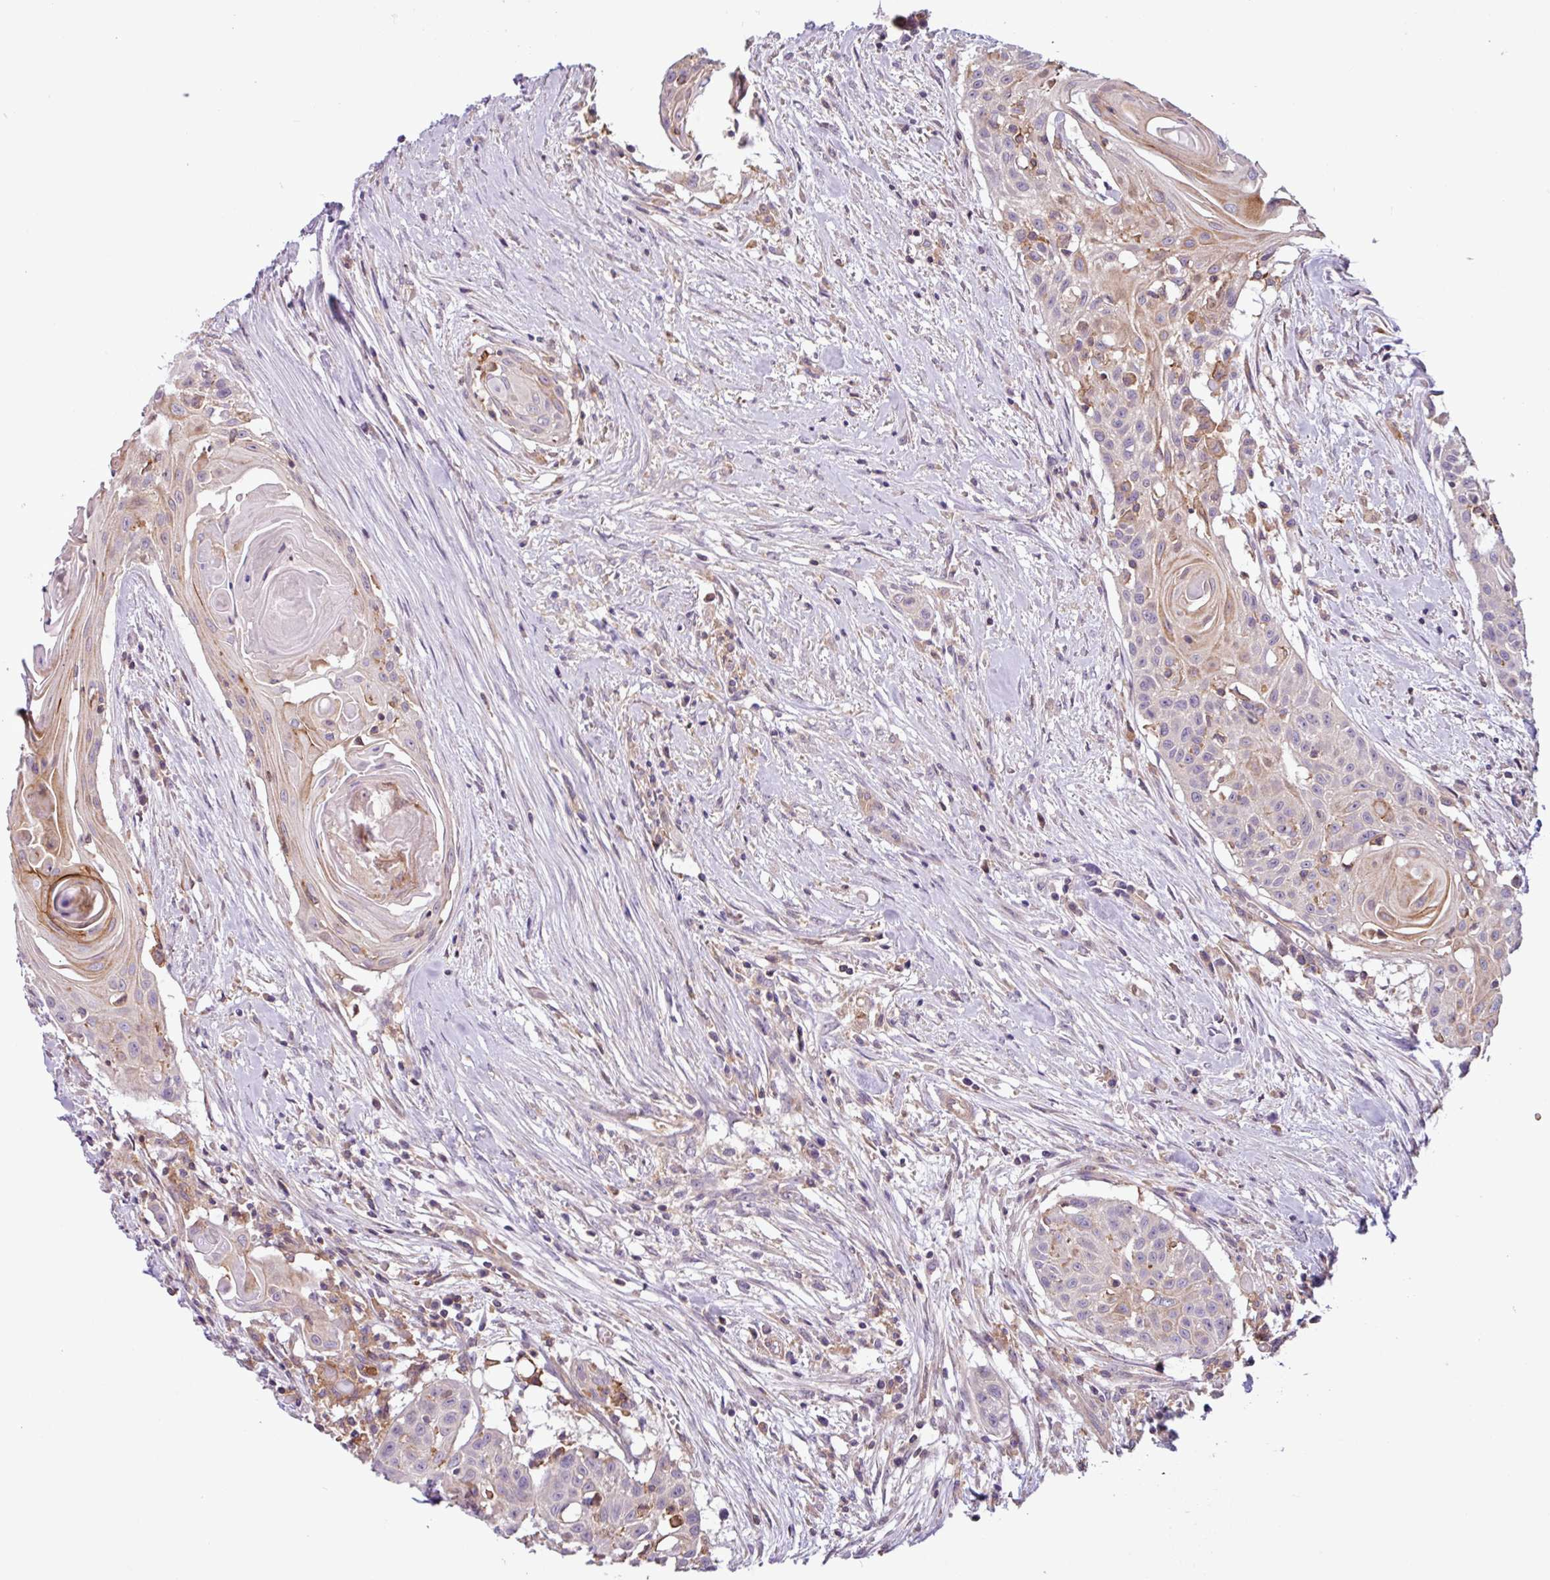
{"staining": {"intensity": "moderate", "quantity": "<25%", "location": "cytoplasmic/membranous"}, "tissue": "head and neck cancer", "cell_type": "Tumor cells", "image_type": "cancer", "snomed": [{"axis": "morphology", "description": "Squamous cell carcinoma, NOS"}, {"axis": "topography", "description": "Lymph node"}, {"axis": "topography", "description": "Salivary gland"}, {"axis": "topography", "description": "Head-Neck"}], "caption": "A low amount of moderate cytoplasmic/membranous staining is seen in approximately <25% of tumor cells in head and neck squamous cell carcinoma tissue. The staining is performed using DAB (3,3'-diaminobenzidine) brown chromogen to label protein expression. The nuclei are counter-stained blue using hematoxylin.", "gene": "ACTR3", "patient": {"sex": "female", "age": 74}}